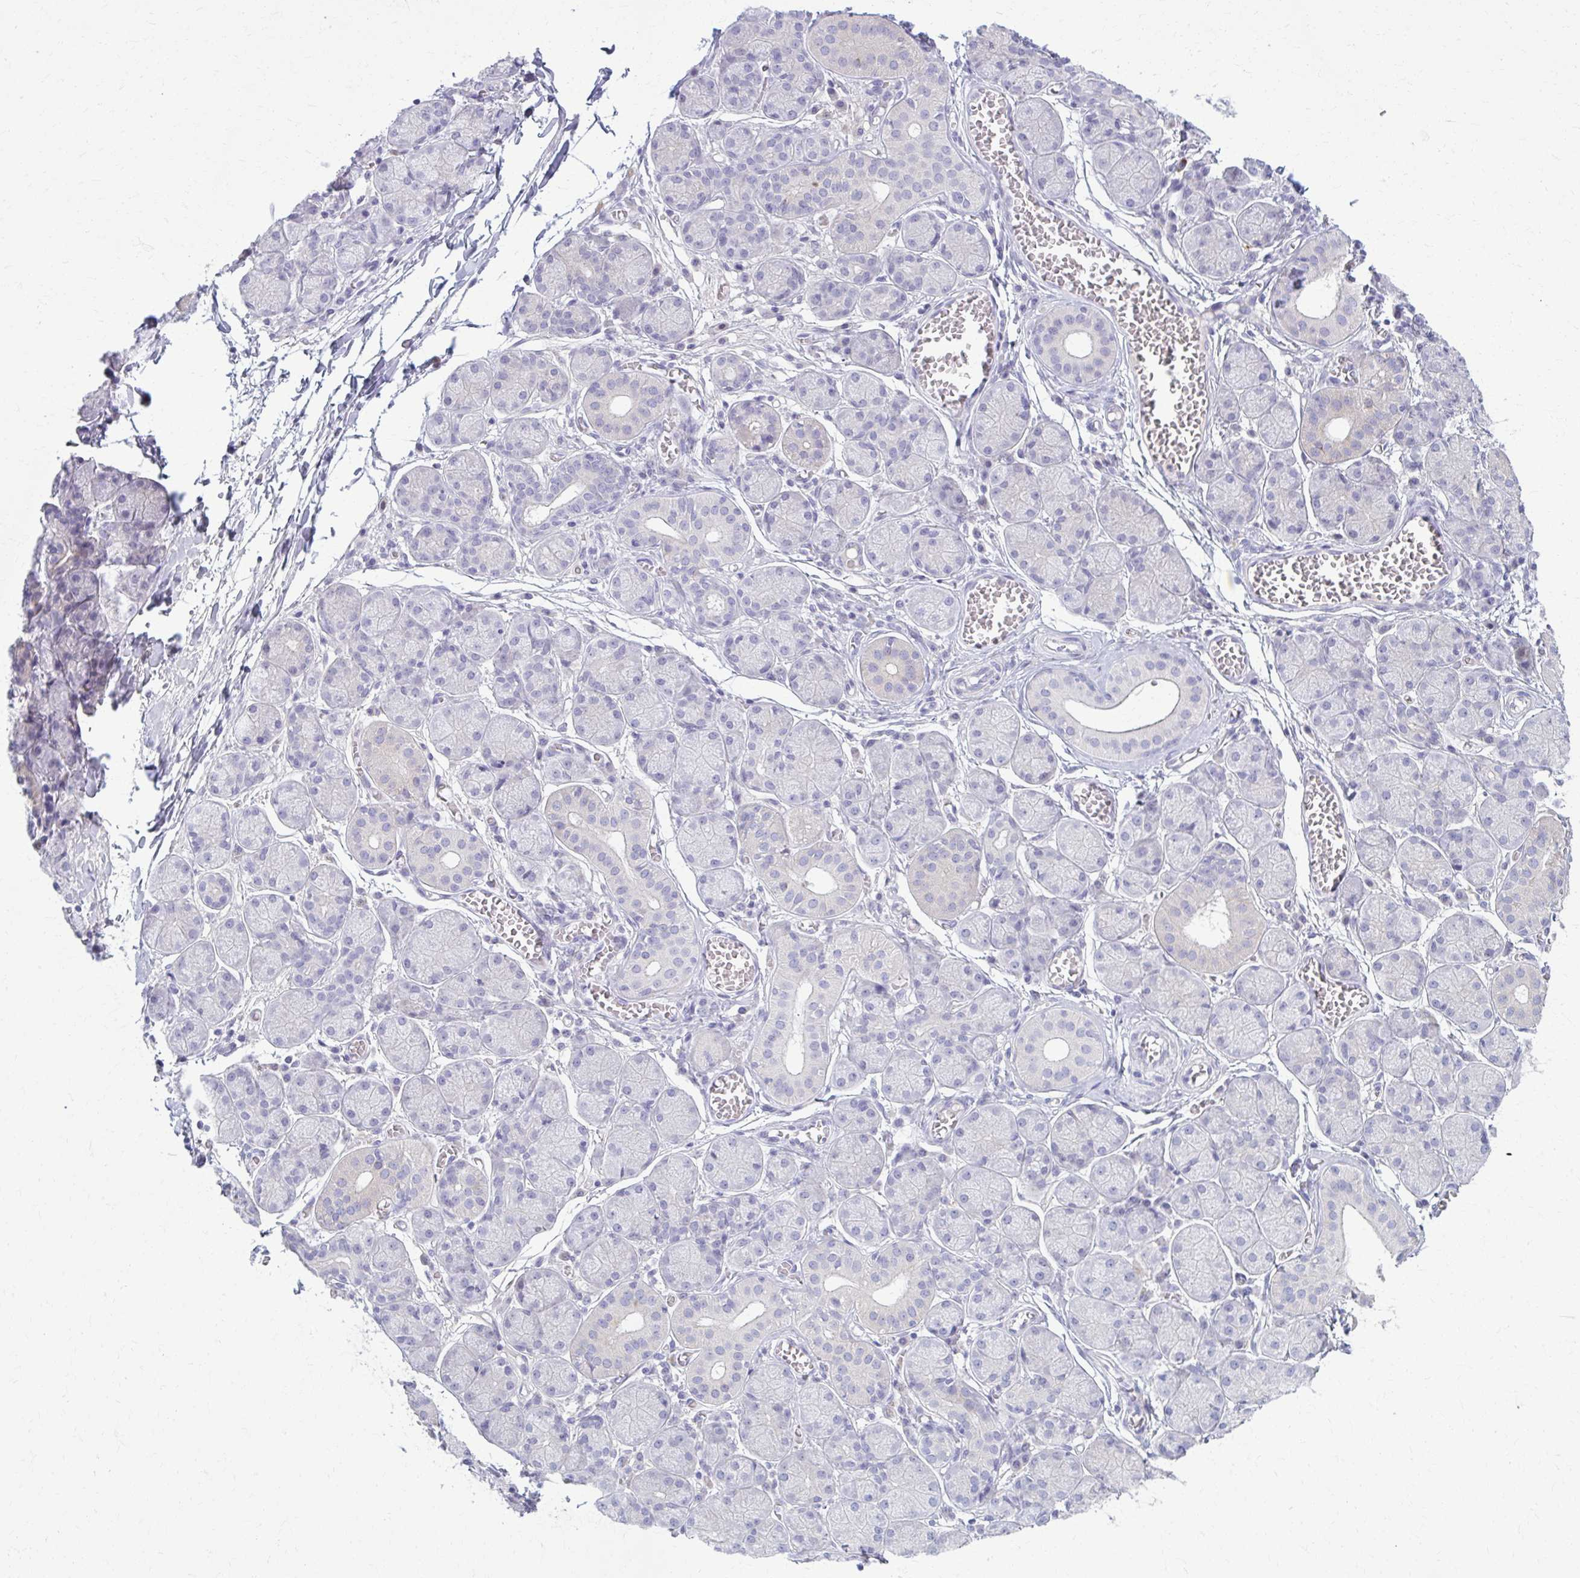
{"staining": {"intensity": "negative", "quantity": "none", "location": "none"}, "tissue": "salivary gland", "cell_type": "Glandular cells", "image_type": "normal", "snomed": [{"axis": "morphology", "description": "Normal tissue, NOS"}, {"axis": "topography", "description": "Salivary gland"}], "caption": "This is a histopathology image of immunohistochemistry staining of benign salivary gland, which shows no expression in glandular cells.", "gene": "ENSG00000275249", "patient": {"sex": "female", "age": 24}}